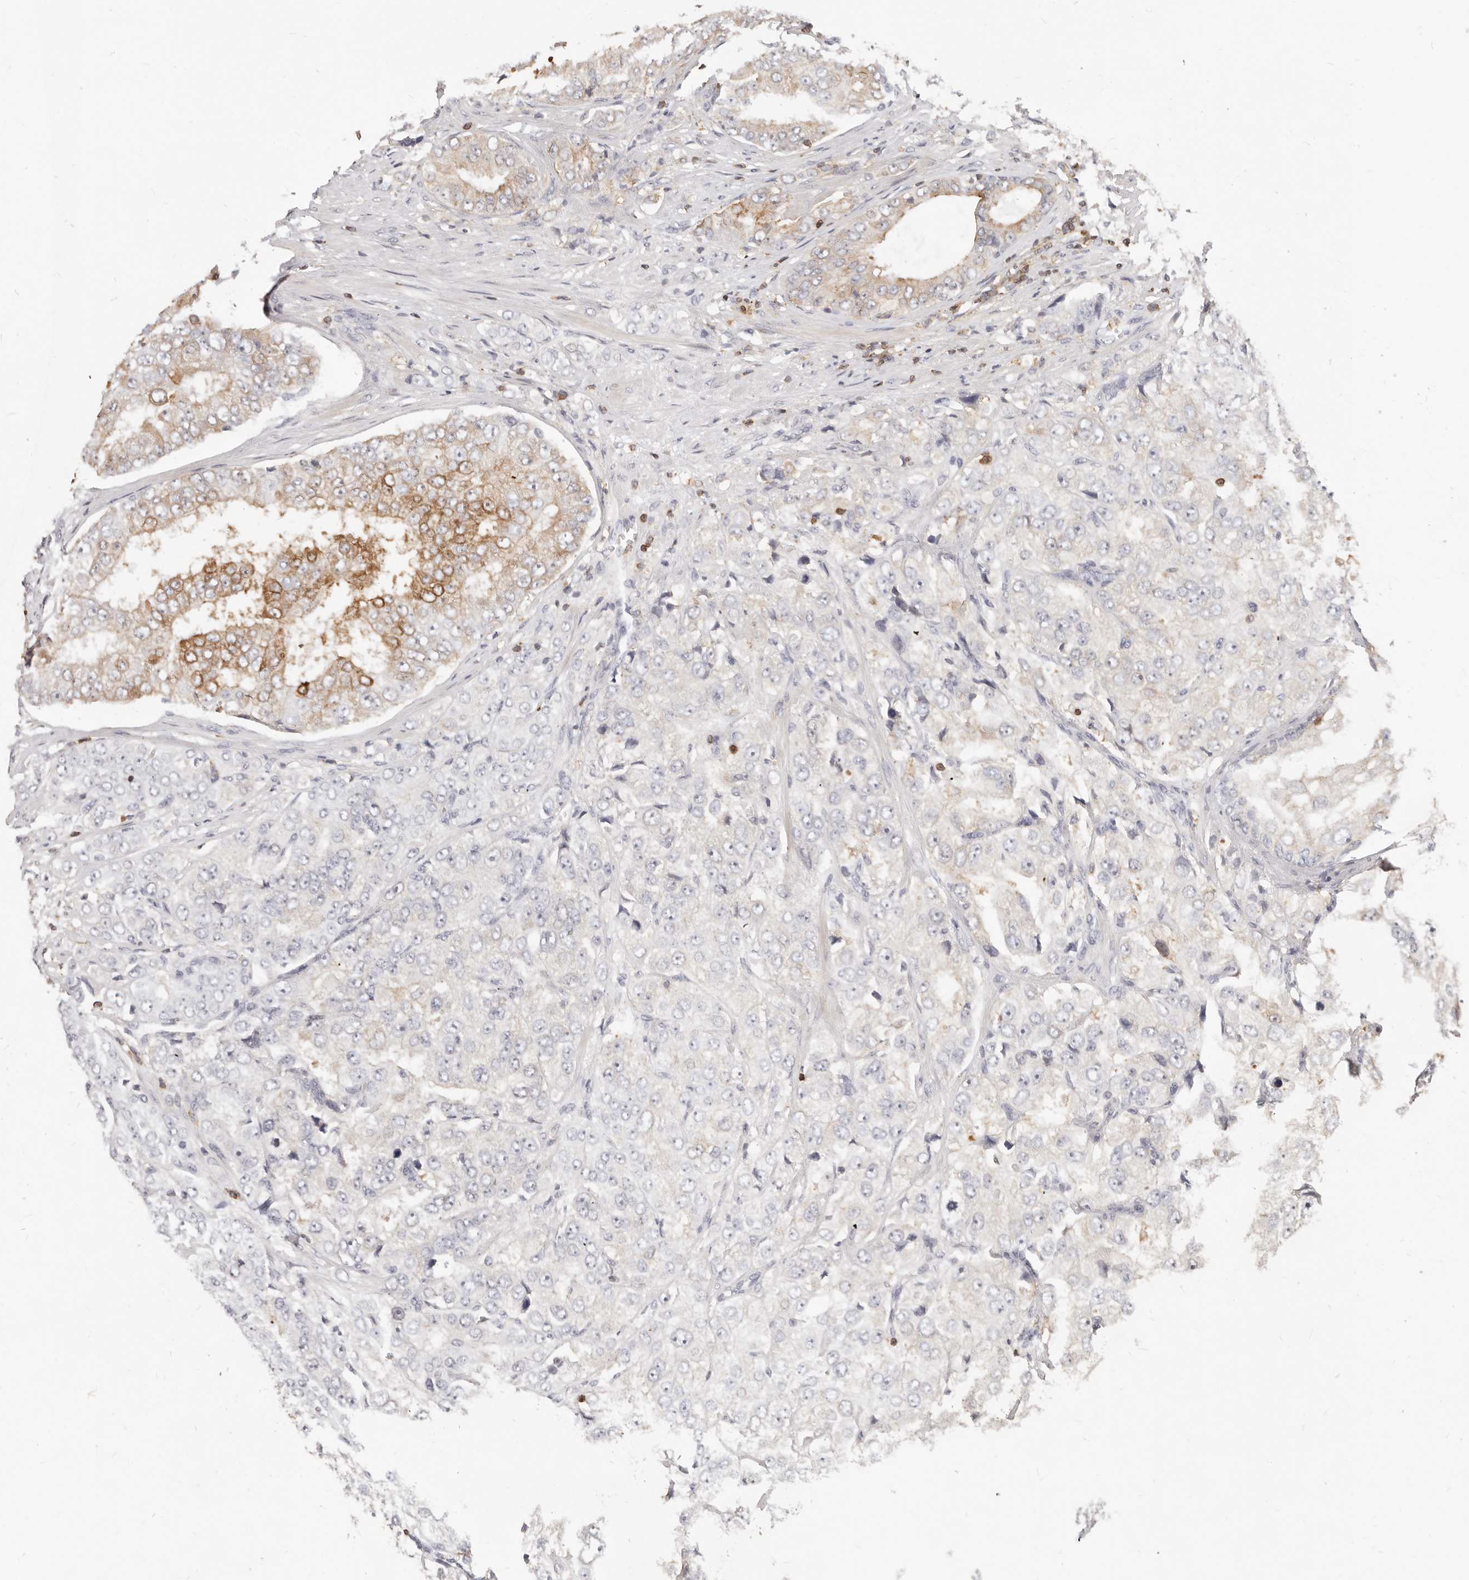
{"staining": {"intensity": "moderate", "quantity": "<25%", "location": "cytoplasmic/membranous"}, "tissue": "prostate cancer", "cell_type": "Tumor cells", "image_type": "cancer", "snomed": [{"axis": "morphology", "description": "Adenocarcinoma, High grade"}, {"axis": "topography", "description": "Prostate"}], "caption": "High-power microscopy captured an IHC photomicrograph of high-grade adenocarcinoma (prostate), revealing moderate cytoplasmic/membranous positivity in approximately <25% of tumor cells. The staining was performed using DAB, with brown indicating positive protein expression. Nuclei are stained blue with hematoxylin.", "gene": "TMEM63B", "patient": {"sex": "male", "age": 58}}